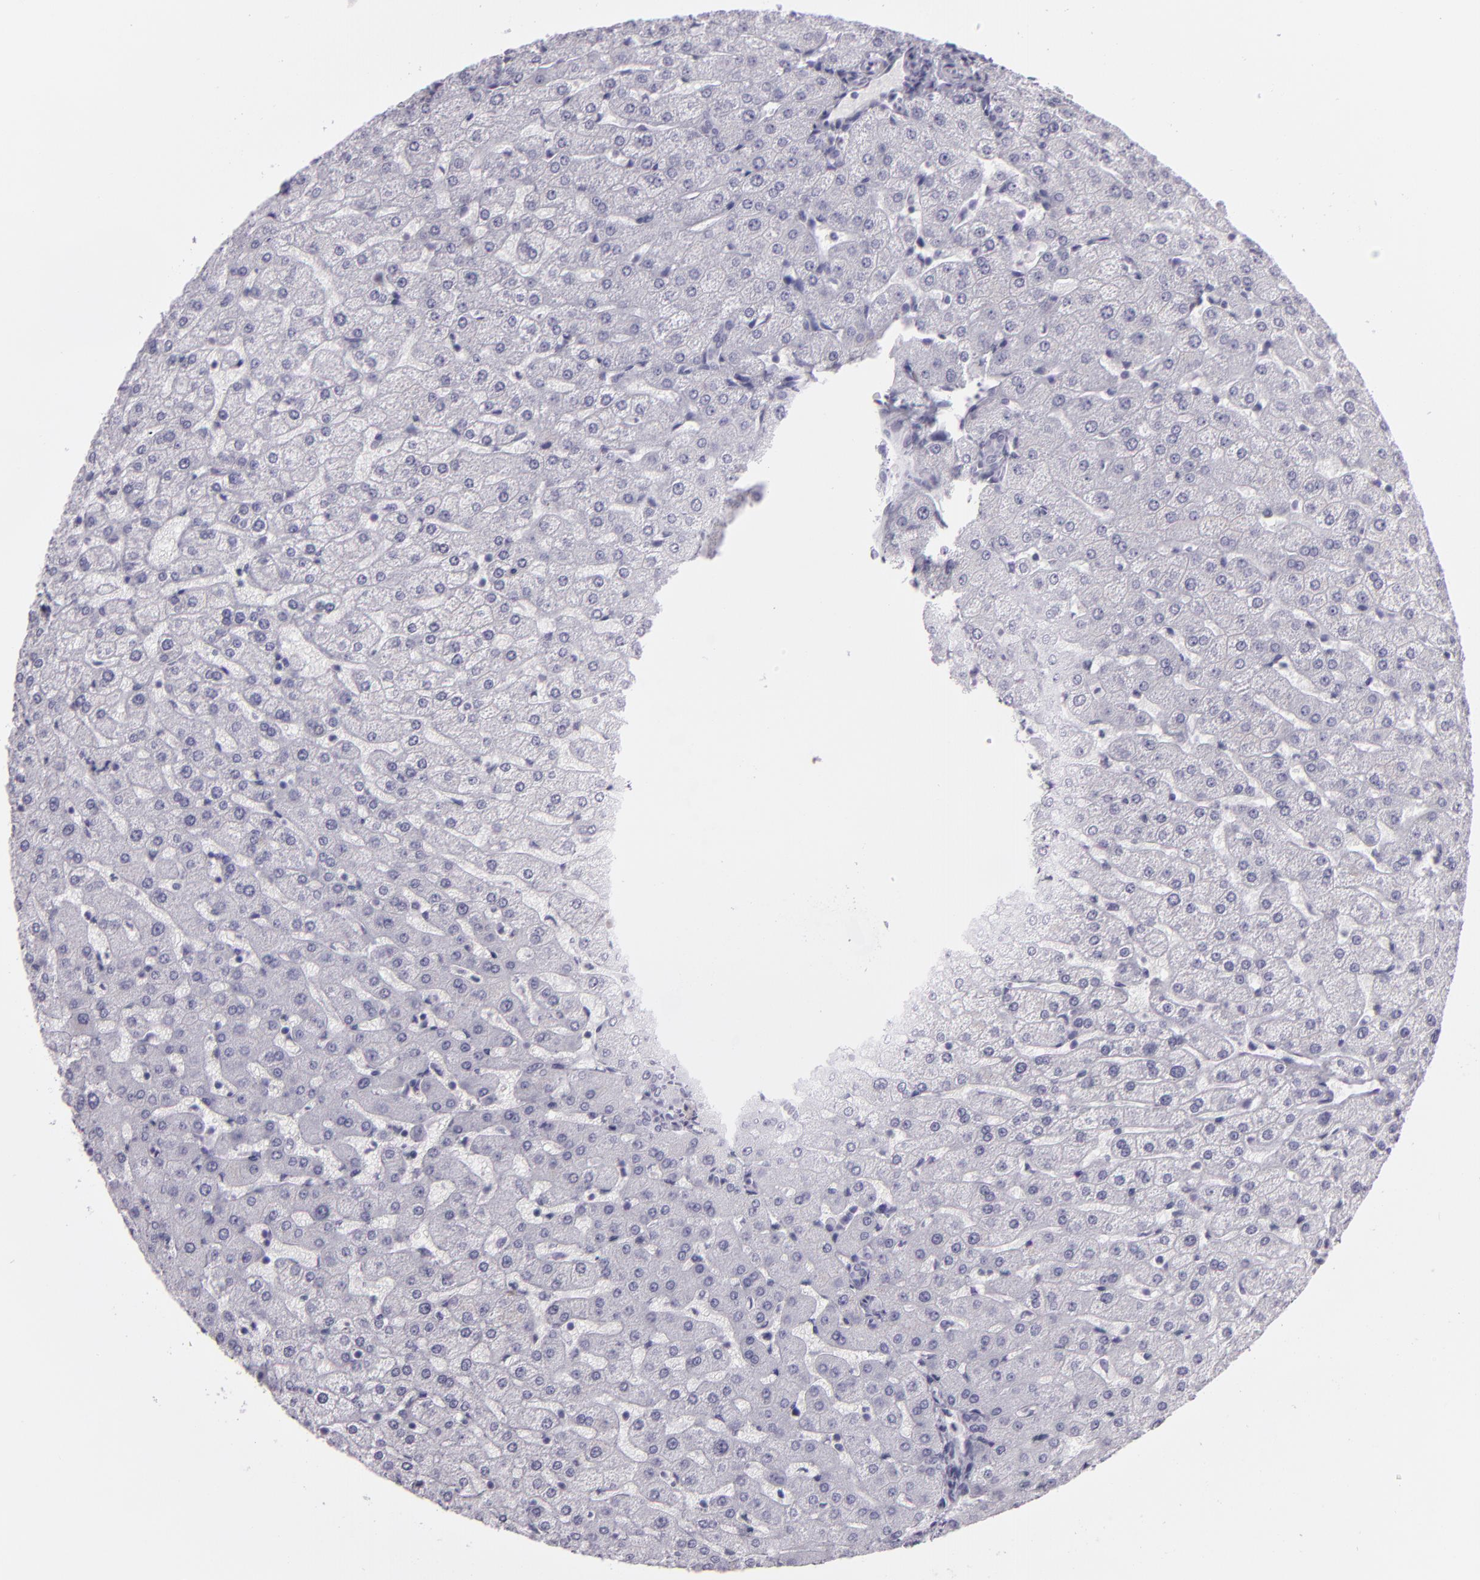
{"staining": {"intensity": "negative", "quantity": "none", "location": "none"}, "tissue": "liver", "cell_type": "Cholangiocytes", "image_type": "normal", "snomed": [{"axis": "morphology", "description": "Normal tissue, NOS"}, {"axis": "morphology", "description": "Fibrosis, NOS"}, {"axis": "topography", "description": "Liver"}], "caption": "The immunohistochemistry micrograph has no significant expression in cholangiocytes of liver. The staining is performed using DAB (3,3'-diaminobenzidine) brown chromogen with nuclei counter-stained in using hematoxylin.", "gene": "MCM3", "patient": {"sex": "female", "age": 29}}